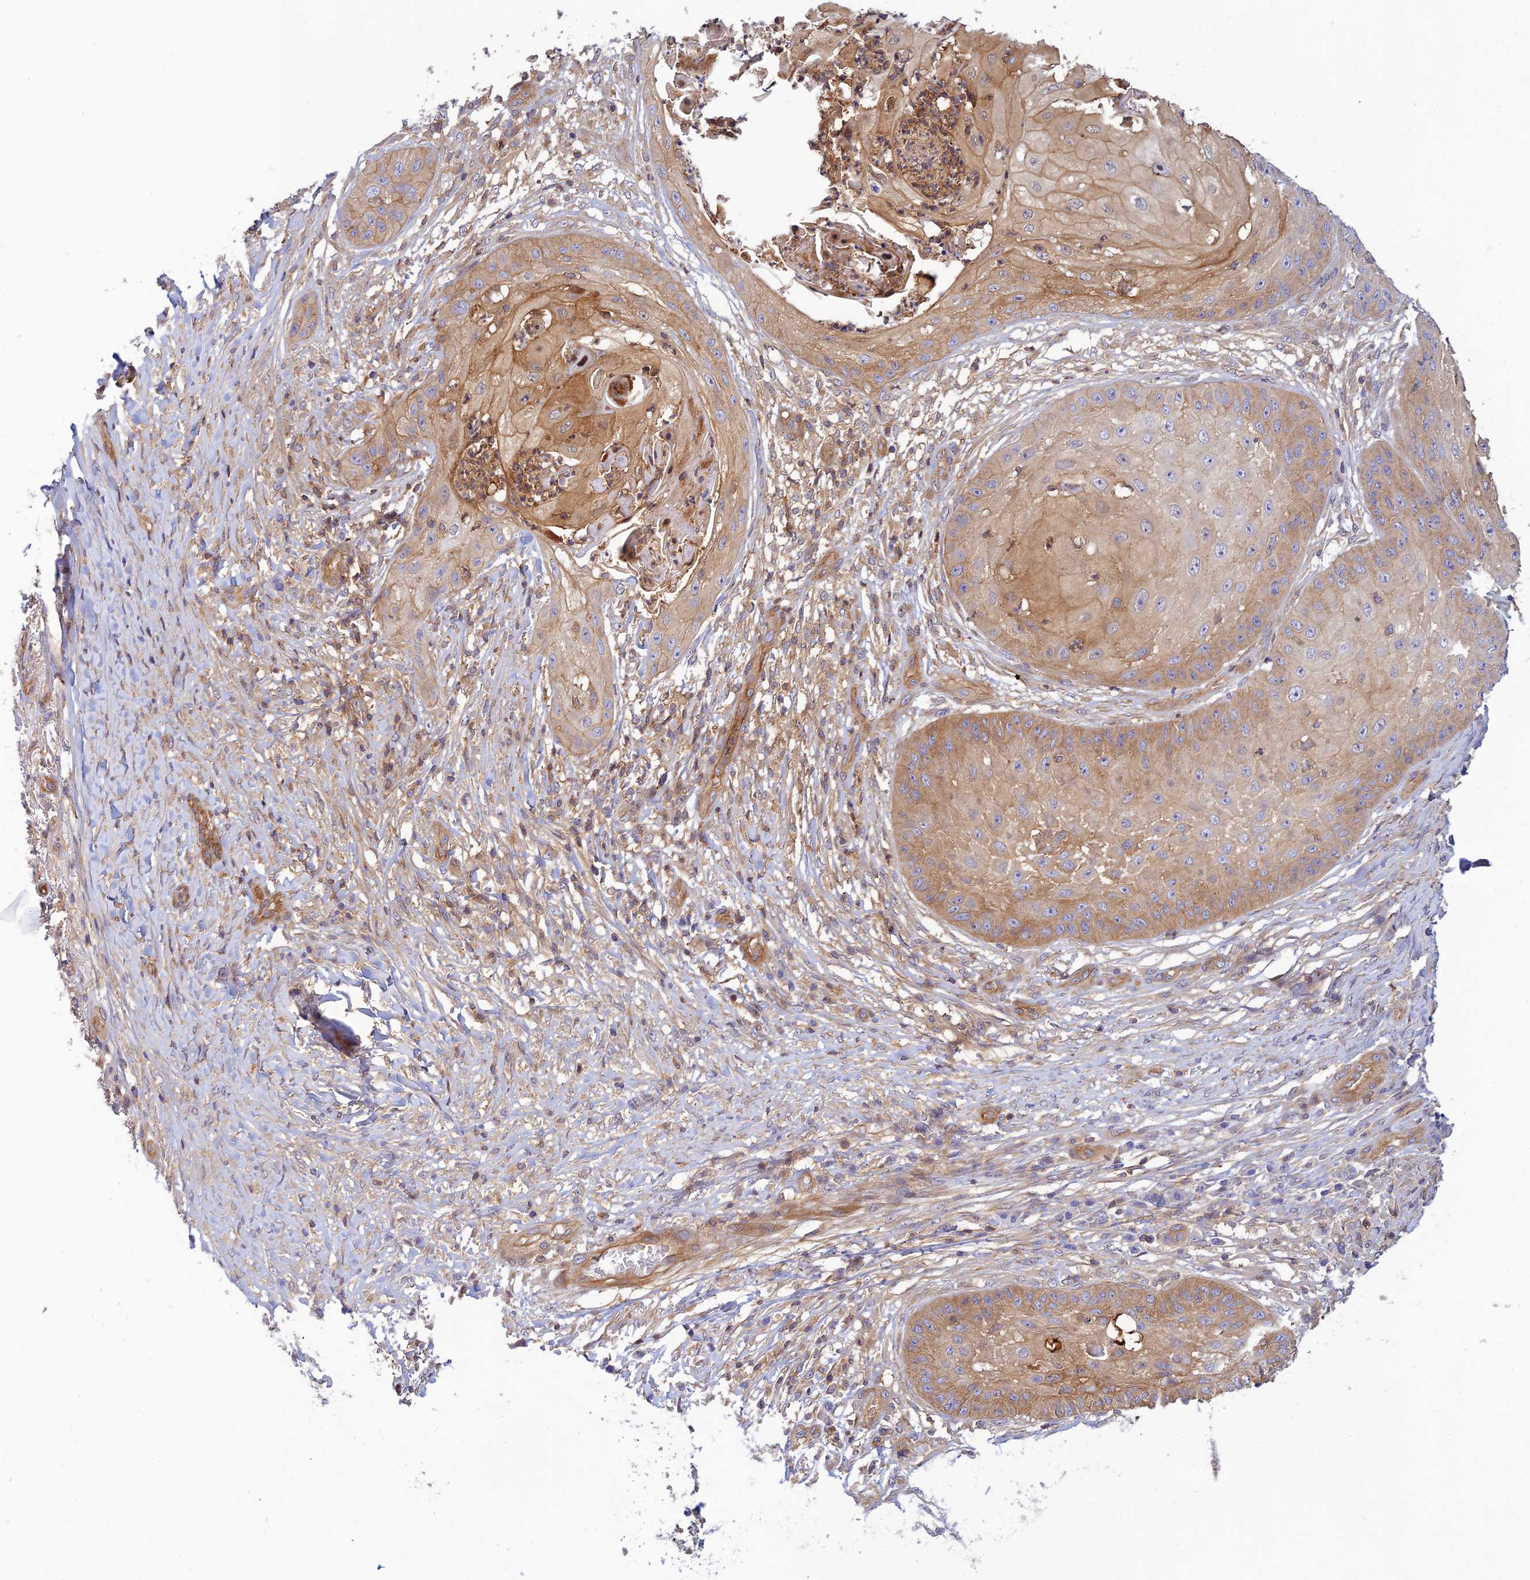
{"staining": {"intensity": "moderate", "quantity": ">75%", "location": "cytoplasmic/membranous"}, "tissue": "skin cancer", "cell_type": "Tumor cells", "image_type": "cancer", "snomed": [{"axis": "morphology", "description": "Squamous cell carcinoma, NOS"}, {"axis": "topography", "description": "Skin"}], "caption": "This is an image of IHC staining of skin cancer (squamous cell carcinoma), which shows moderate positivity in the cytoplasmic/membranous of tumor cells.", "gene": "PPP1R12C", "patient": {"sex": "male", "age": 70}}